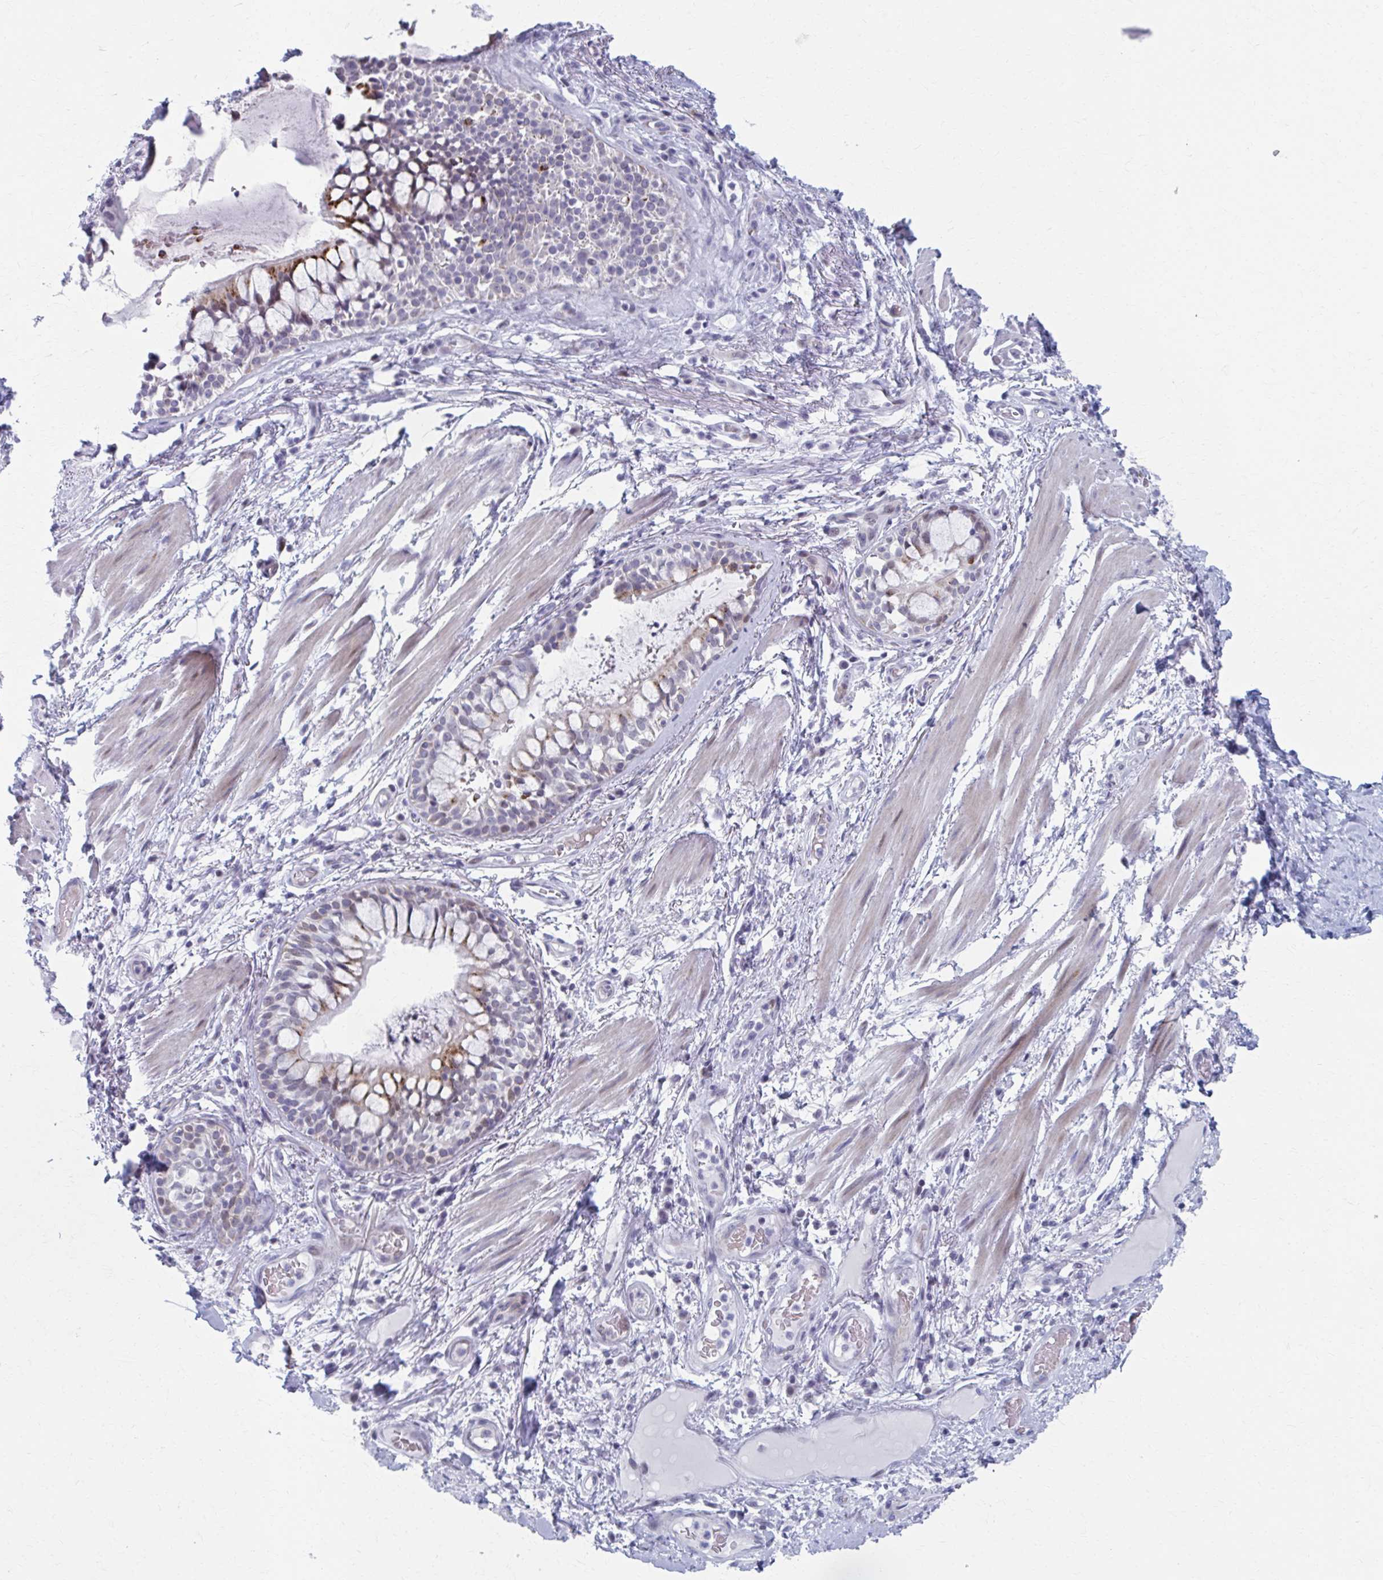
{"staining": {"intensity": "negative", "quantity": "none", "location": "none"}, "tissue": "adipose tissue", "cell_type": "Adipocytes", "image_type": "normal", "snomed": [{"axis": "morphology", "description": "Normal tissue, NOS"}, {"axis": "topography", "description": "Cartilage tissue"}, {"axis": "topography", "description": "Bronchus"}], "caption": "Normal adipose tissue was stained to show a protein in brown. There is no significant staining in adipocytes. (Stains: DAB (3,3'-diaminobenzidine) immunohistochemistry with hematoxylin counter stain, Microscopy: brightfield microscopy at high magnification).", "gene": "ABHD16B", "patient": {"sex": "male", "age": 64}}